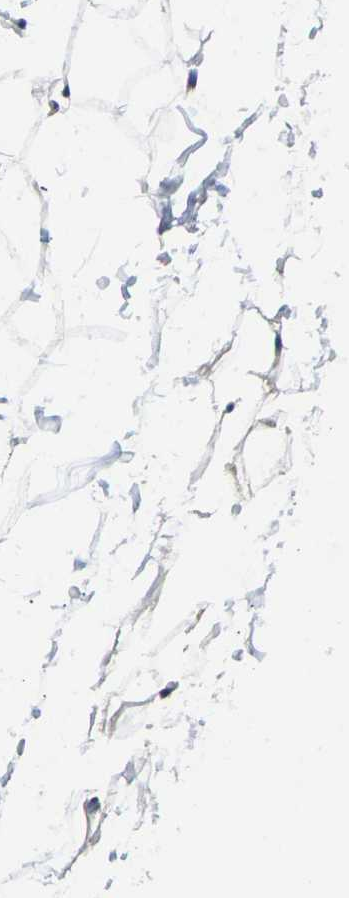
{"staining": {"intensity": "negative", "quantity": "none", "location": "none"}, "tissue": "adipose tissue", "cell_type": "Adipocytes", "image_type": "normal", "snomed": [{"axis": "morphology", "description": "Normal tissue, NOS"}, {"axis": "topography", "description": "Breast"}, {"axis": "topography", "description": "Soft tissue"}], "caption": "The histopathology image displays no significant staining in adipocytes of adipose tissue. (DAB (3,3'-diaminobenzidine) IHC, high magnification).", "gene": "NDRG3", "patient": {"sex": "female", "age": 75}}